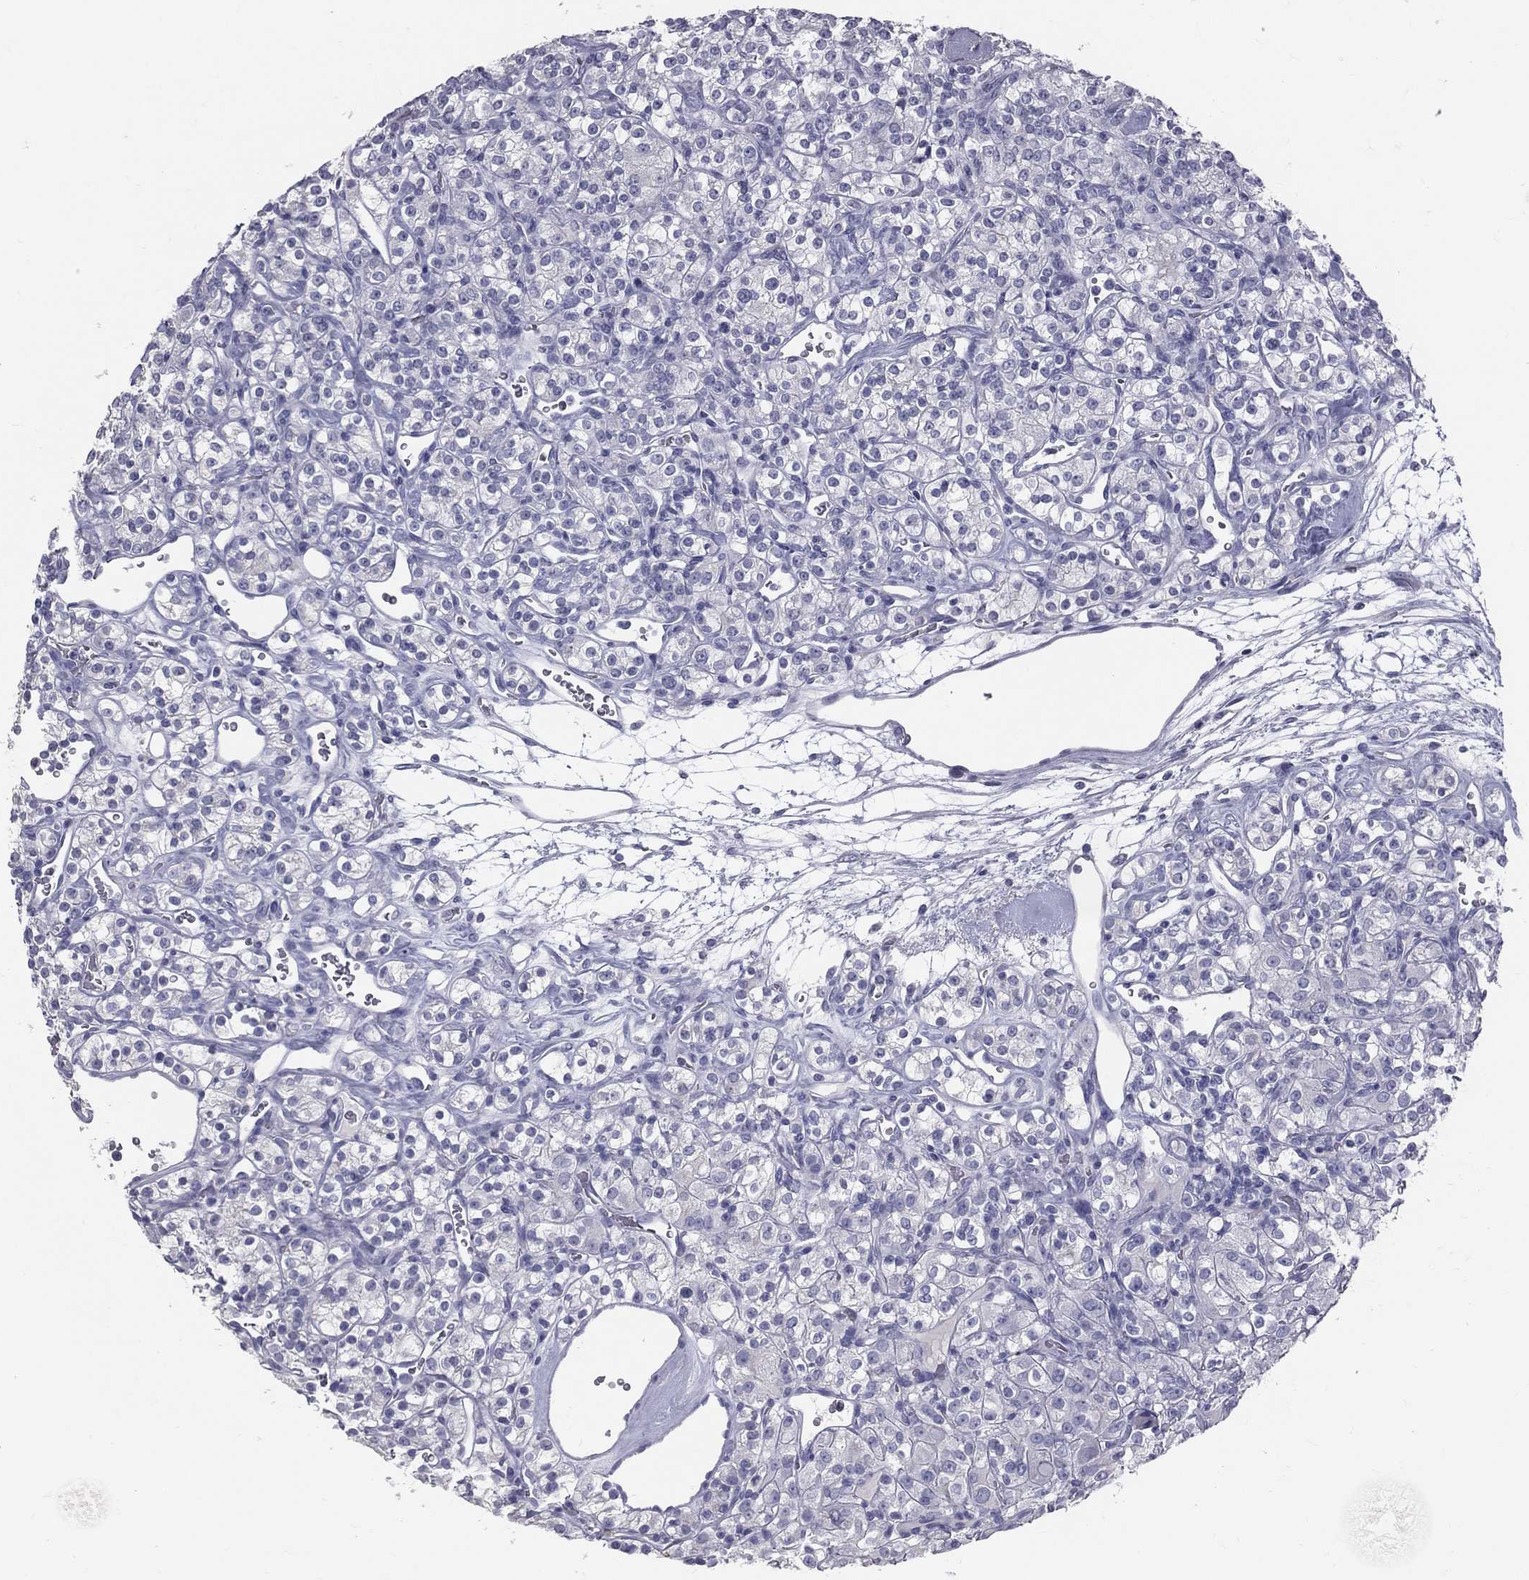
{"staining": {"intensity": "negative", "quantity": "none", "location": "none"}, "tissue": "renal cancer", "cell_type": "Tumor cells", "image_type": "cancer", "snomed": [{"axis": "morphology", "description": "Adenocarcinoma, NOS"}, {"axis": "topography", "description": "Kidney"}], "caption": "A high-resolution micrograph shows immunohistochemistry staining of renal cancer (adenocarcinoma), which reveals no significant positivity in tumor cells.", "gene": "TFPI2", "patient": {"sex": "male", "age": 77}}